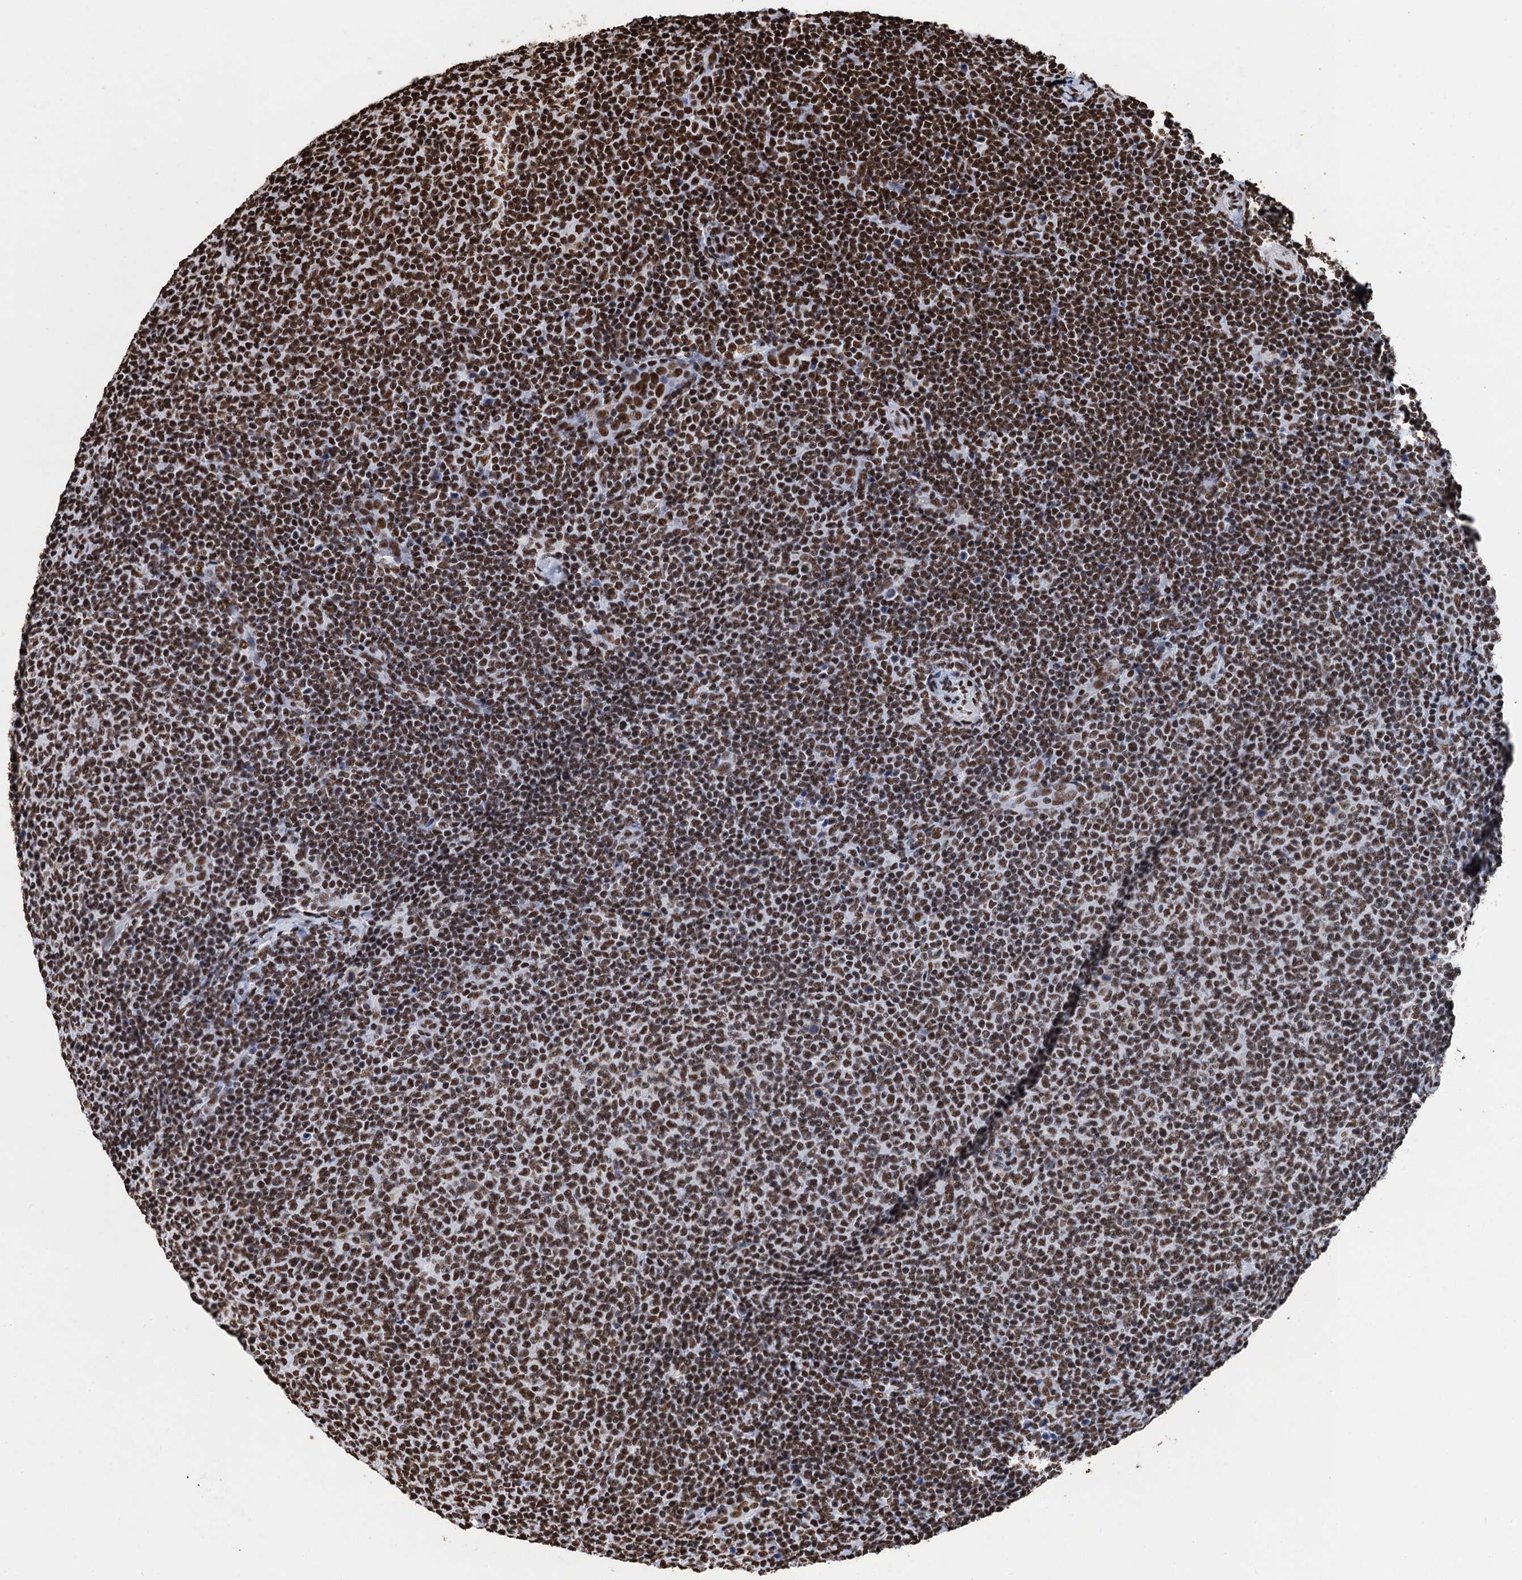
{"staining": {"intensity": "strong", "quantity": ">75%", "location": "nuclear"}, "tissue": "lymphoma", "cell_type": "Tumor cells", "image_type": "cancer", "snomed": [{"axis": "morphology", "description": "Malignant lymphoma, non-Hodgkin's type, Low grade"}, {"axis": "topography", "description": "Lymph node"}], "caption": "Immunohistochemistry image of neoplastic tissue: human malignant lymphoma, non-Hodgkin's type (low-grade) stained using IHC shows high levels of strong protein expression localized specifically in the nuclear of tumor cells, appearing as a nuclear brown color.", "gene": "UBA2", "patient": {"sex": "male", "age": 66}}